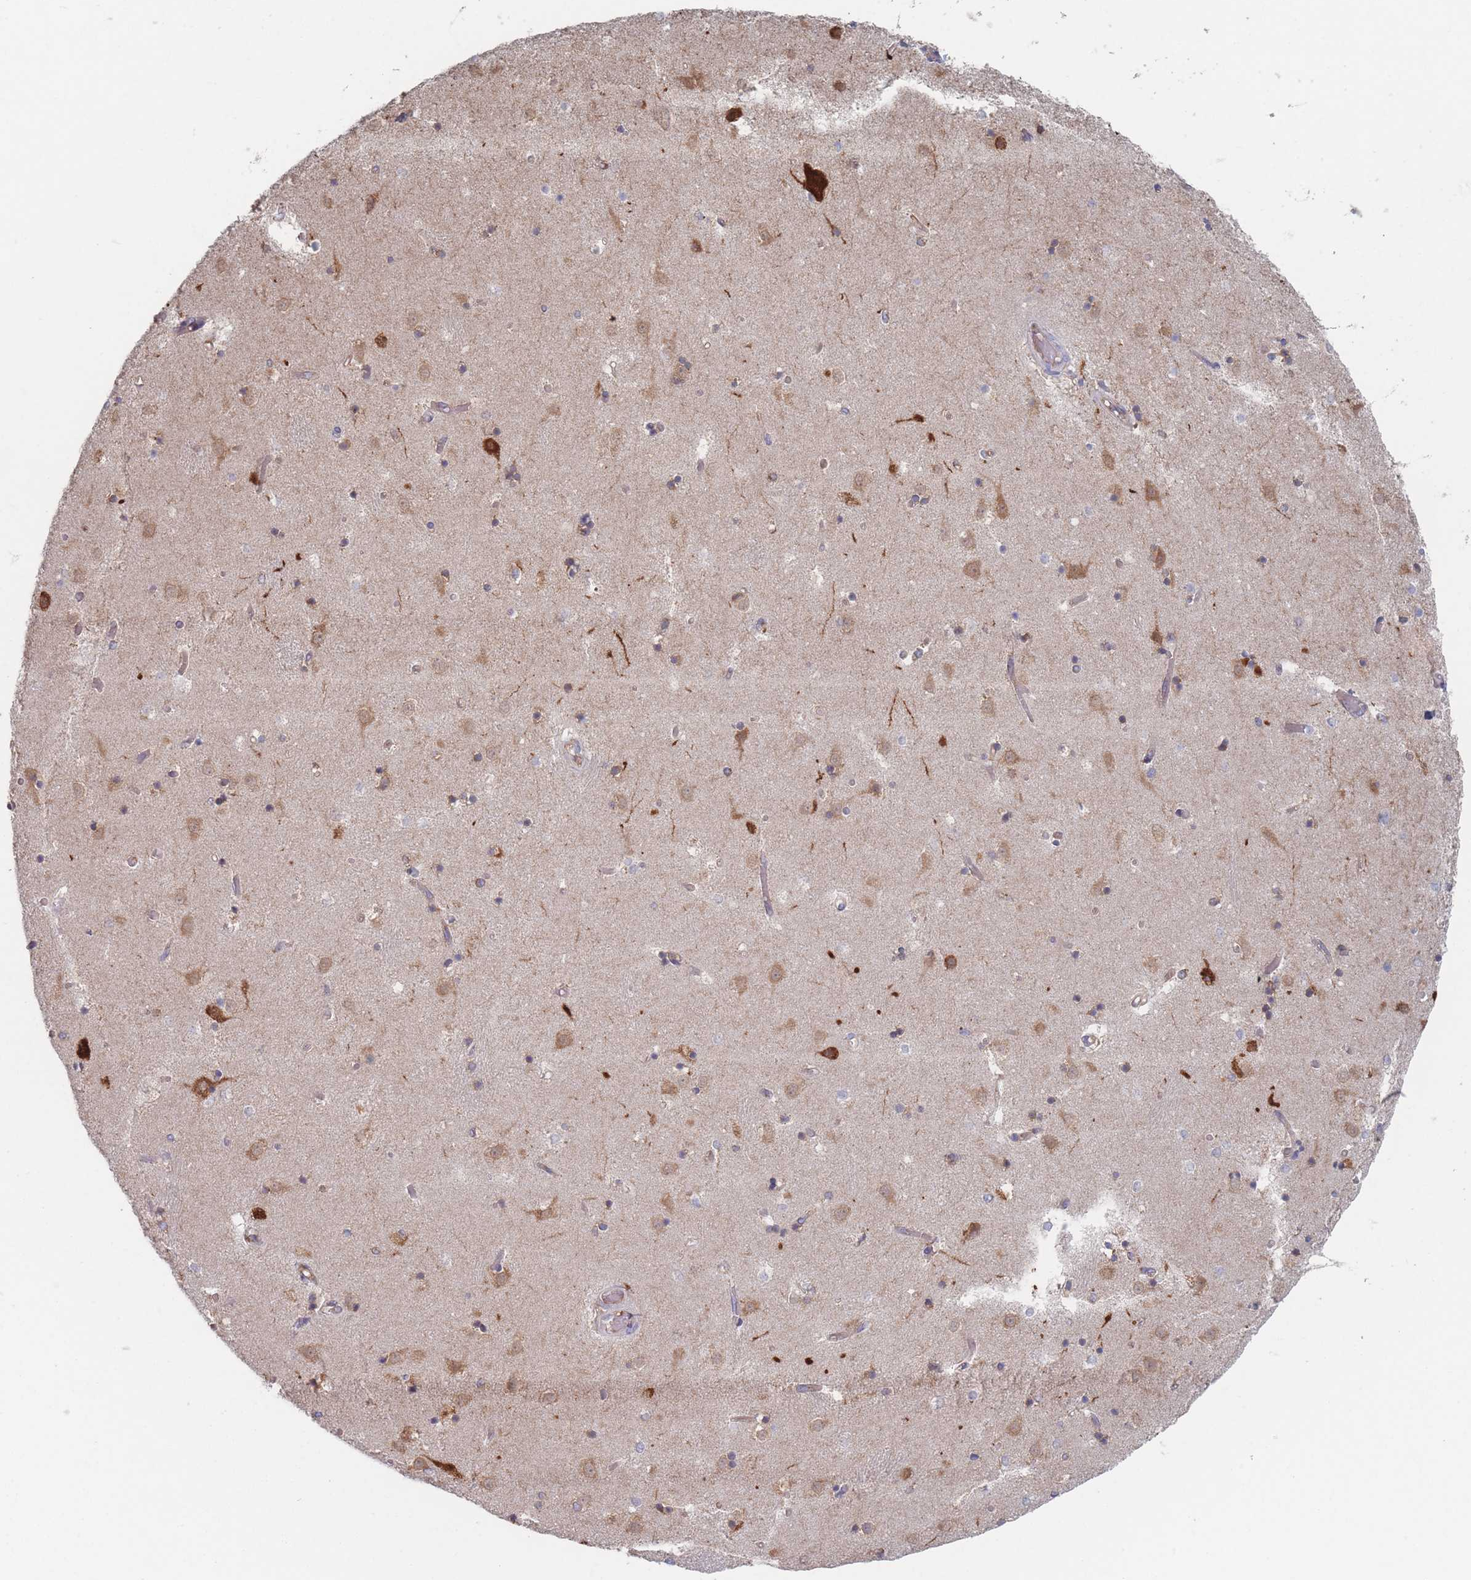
{"staining": {"intensity": "weak", "quantity": "25%-75%", "location": "cytoplasmic/membranous"}, "tissue": "caudate", "cell_type": "Glial cells", "image_type": "normal", "snomed": [{"axis": "morphology", "description": "Normal tissue, NOS"}, {"axis": "topography", "description": "Lateral ventricle wall"}], "caption": "Protein staining of normal caudate shows weak cytoplasmic/membranous positivity in about 25%-75% of glial cells.", "gene": "EEF1B2", "patient": {"sex": "female", "age": 52}}